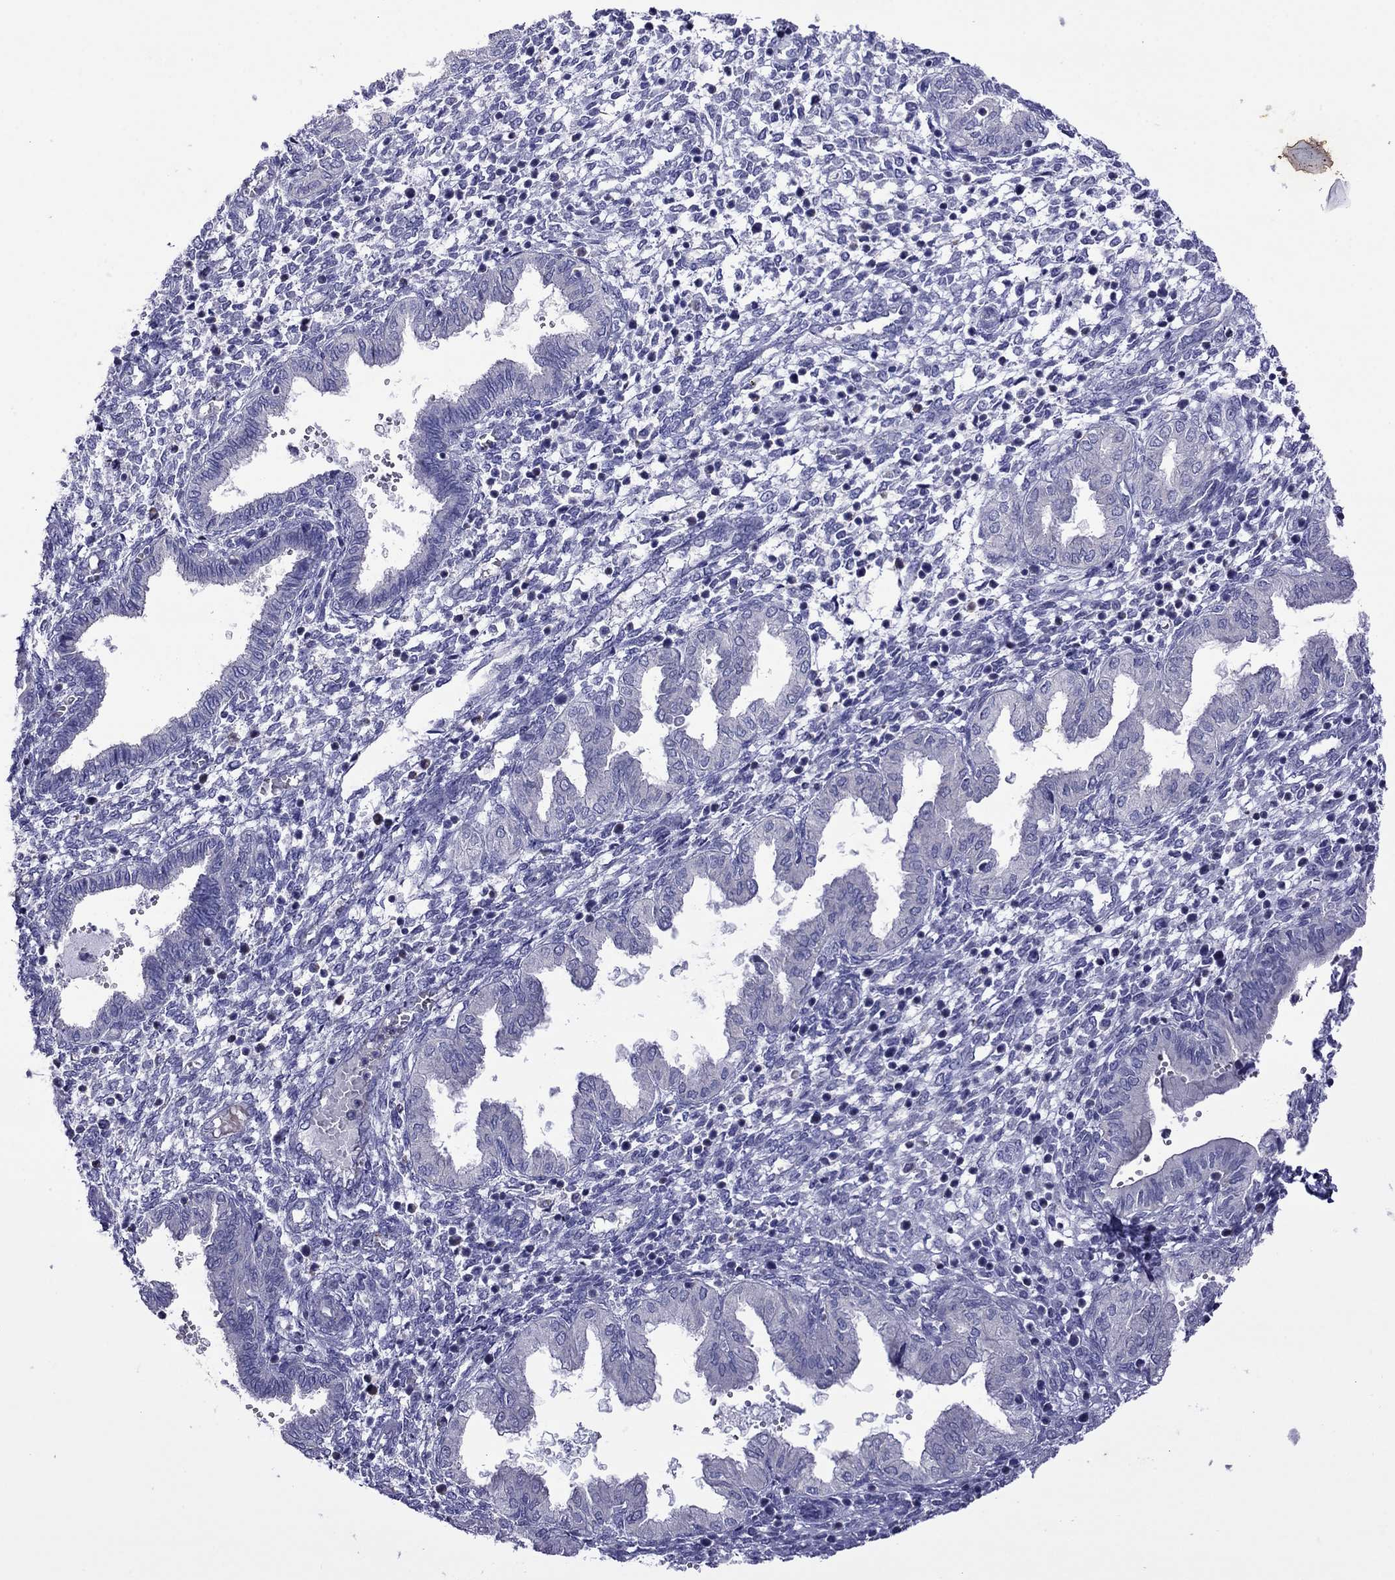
{"staining": {"intensity": "negative", "quantity": "none", "location": "none"}, "tissue": "endometrium", "cell_type": "Cells in endometrial stroma", "image_type": "normal", "snomed": [{"axis": "morphology", "description": "Normal tissue, NOS"}, {"axis": "topography", "description": "Endometrium"}], "caption": "DAB (3,3'-diaminobenzidine) immunohistochemical staining of benign human endometrium displays no significant positivity in cells in endometrial stroma.", "gene": "STAR", "patient": {"sex": "female", "age": 43}}